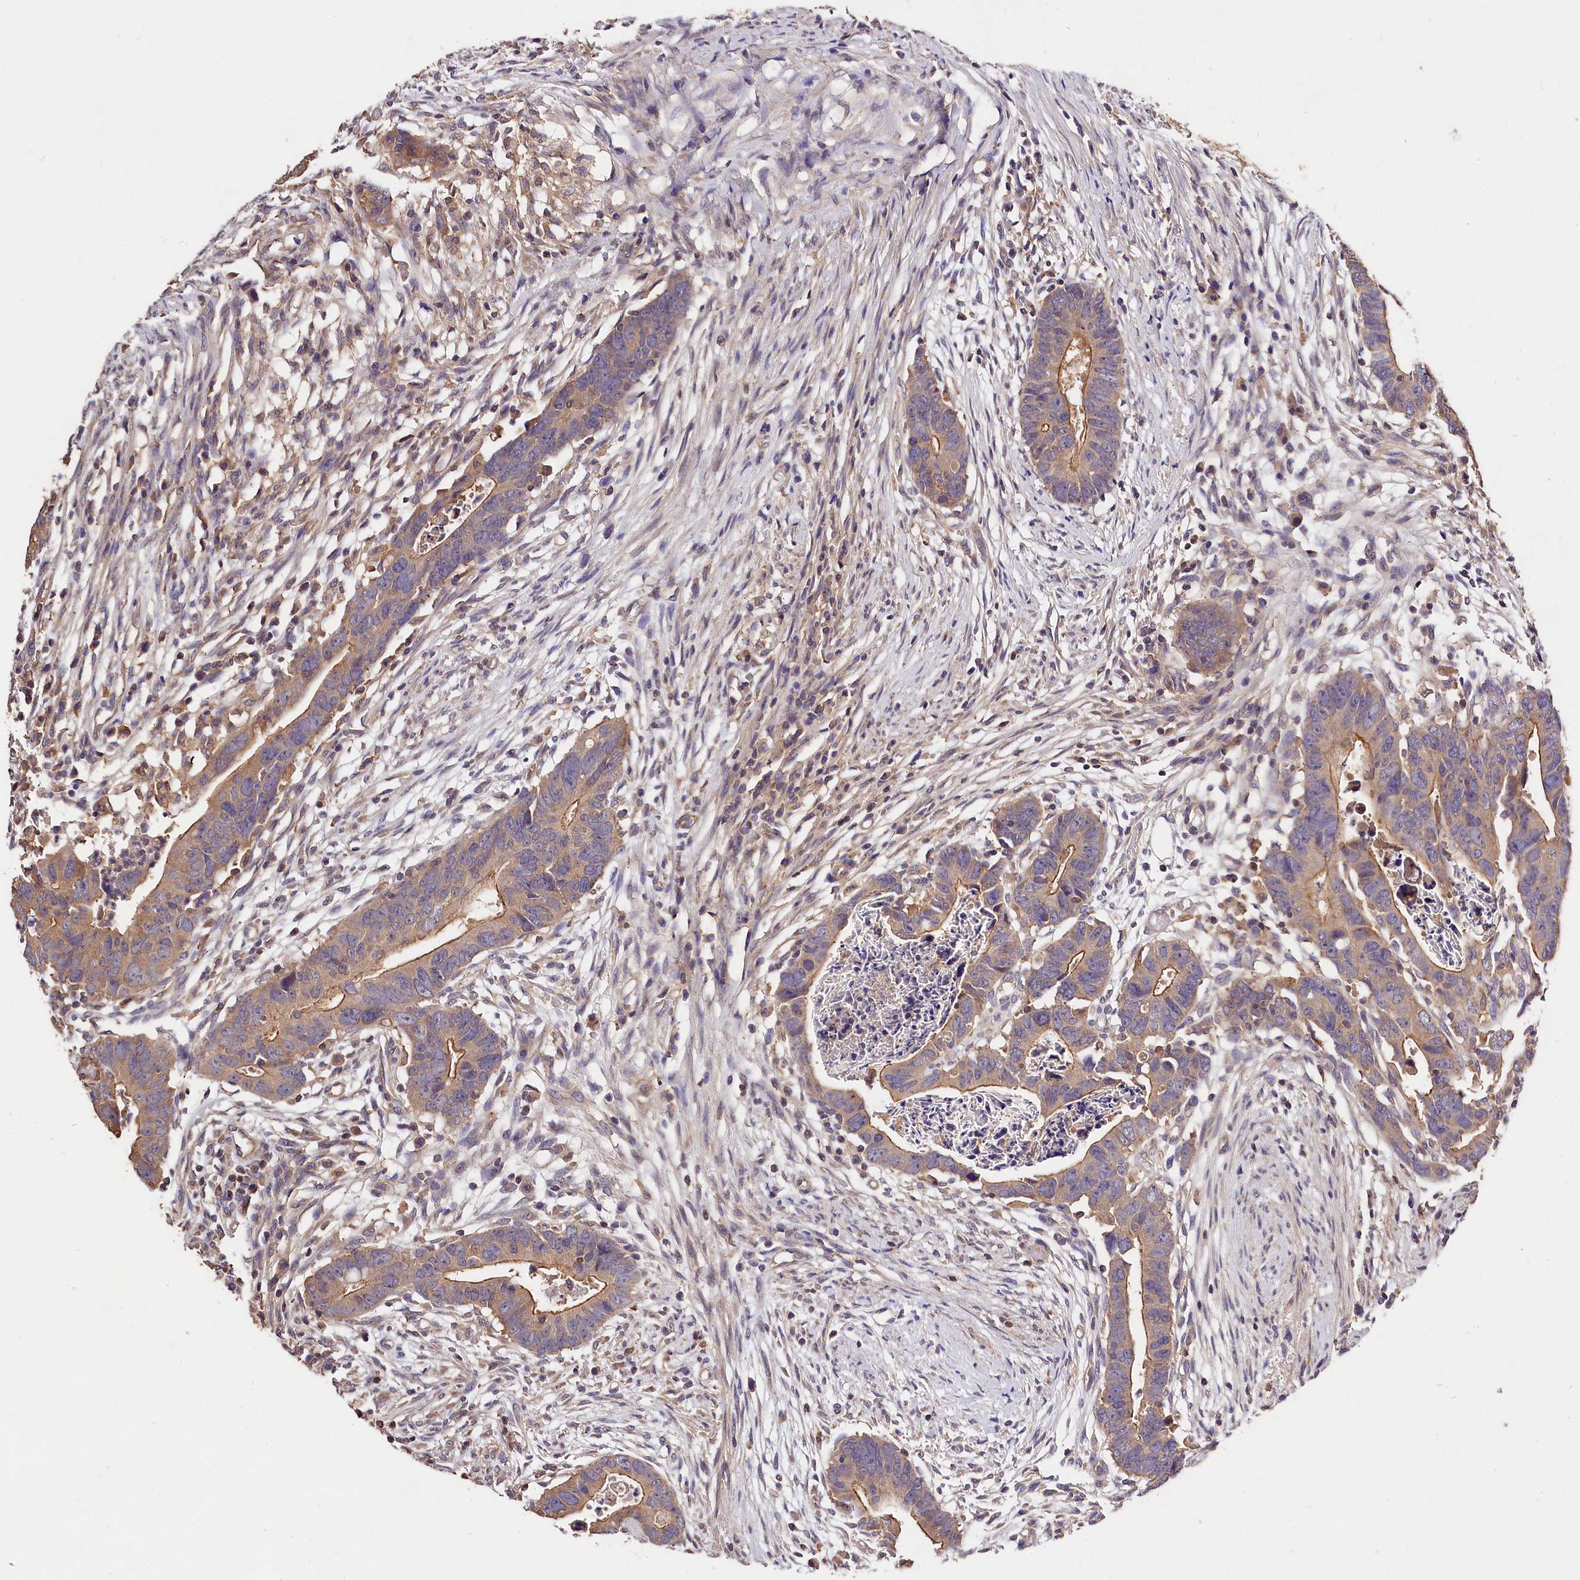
{"staining": {"intensity": "moderate", "quantity": ">75%", "location": "cytoplasmic/membranous"}, "tissue": "colorectal cancer", "cell_type": "Tumor cells", "image_type": "cancer", "snomed": [{"axis": "morphology", "description": "Adenocarcinoma, NOS"}, {"axis": "topography", "description": "Rectum"}], "caption": "Immunohistochemistry (DAB) staining of colorectal cancer reveals moderate cytoplasmic/membranous protein expression in approximately >75% of tumor cells.", "gene": "OAS3", "patient": {"sex": "female", "age": 65}}